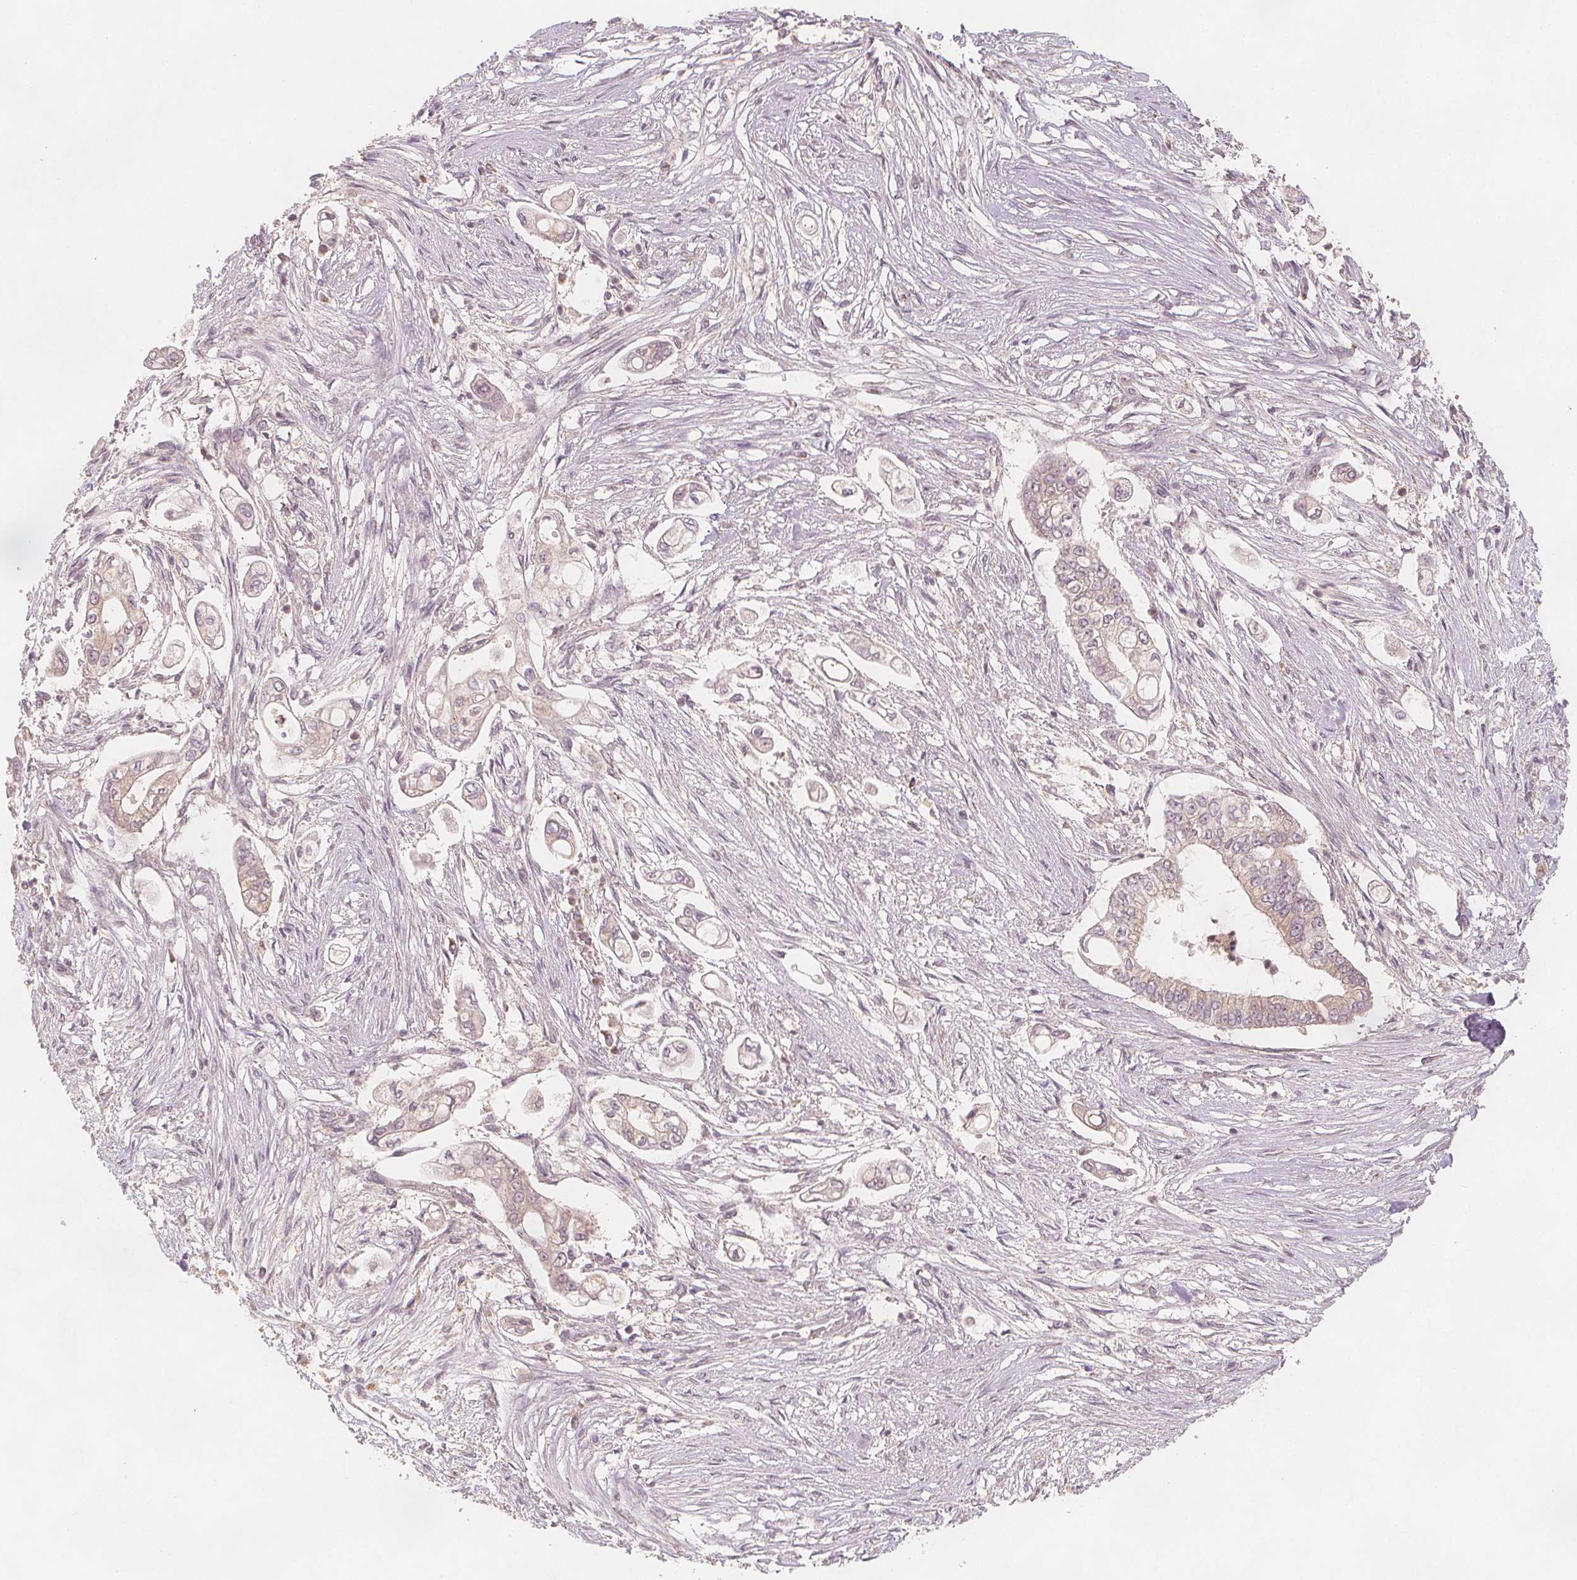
{"staining": {"intensity": "weak", "quantity": "<25%", "location": "cytoplasmic/membranous"}, "tissue": "pancreatic cancer", "cell_type": "Tumor cells", "image_type": "cancer", "snomed": [{"axis": "morphology", "description": "Adenocarcinoma, NOS"}, {"axis": "topography", "description": "Pancreas"}], "caption": "A photomicrograph of pancreatic cancer stained for a protein displays no brown staining in tumor cells.", "gene": "NCSTN", "patient": {"sex": "female", "age": 69}}